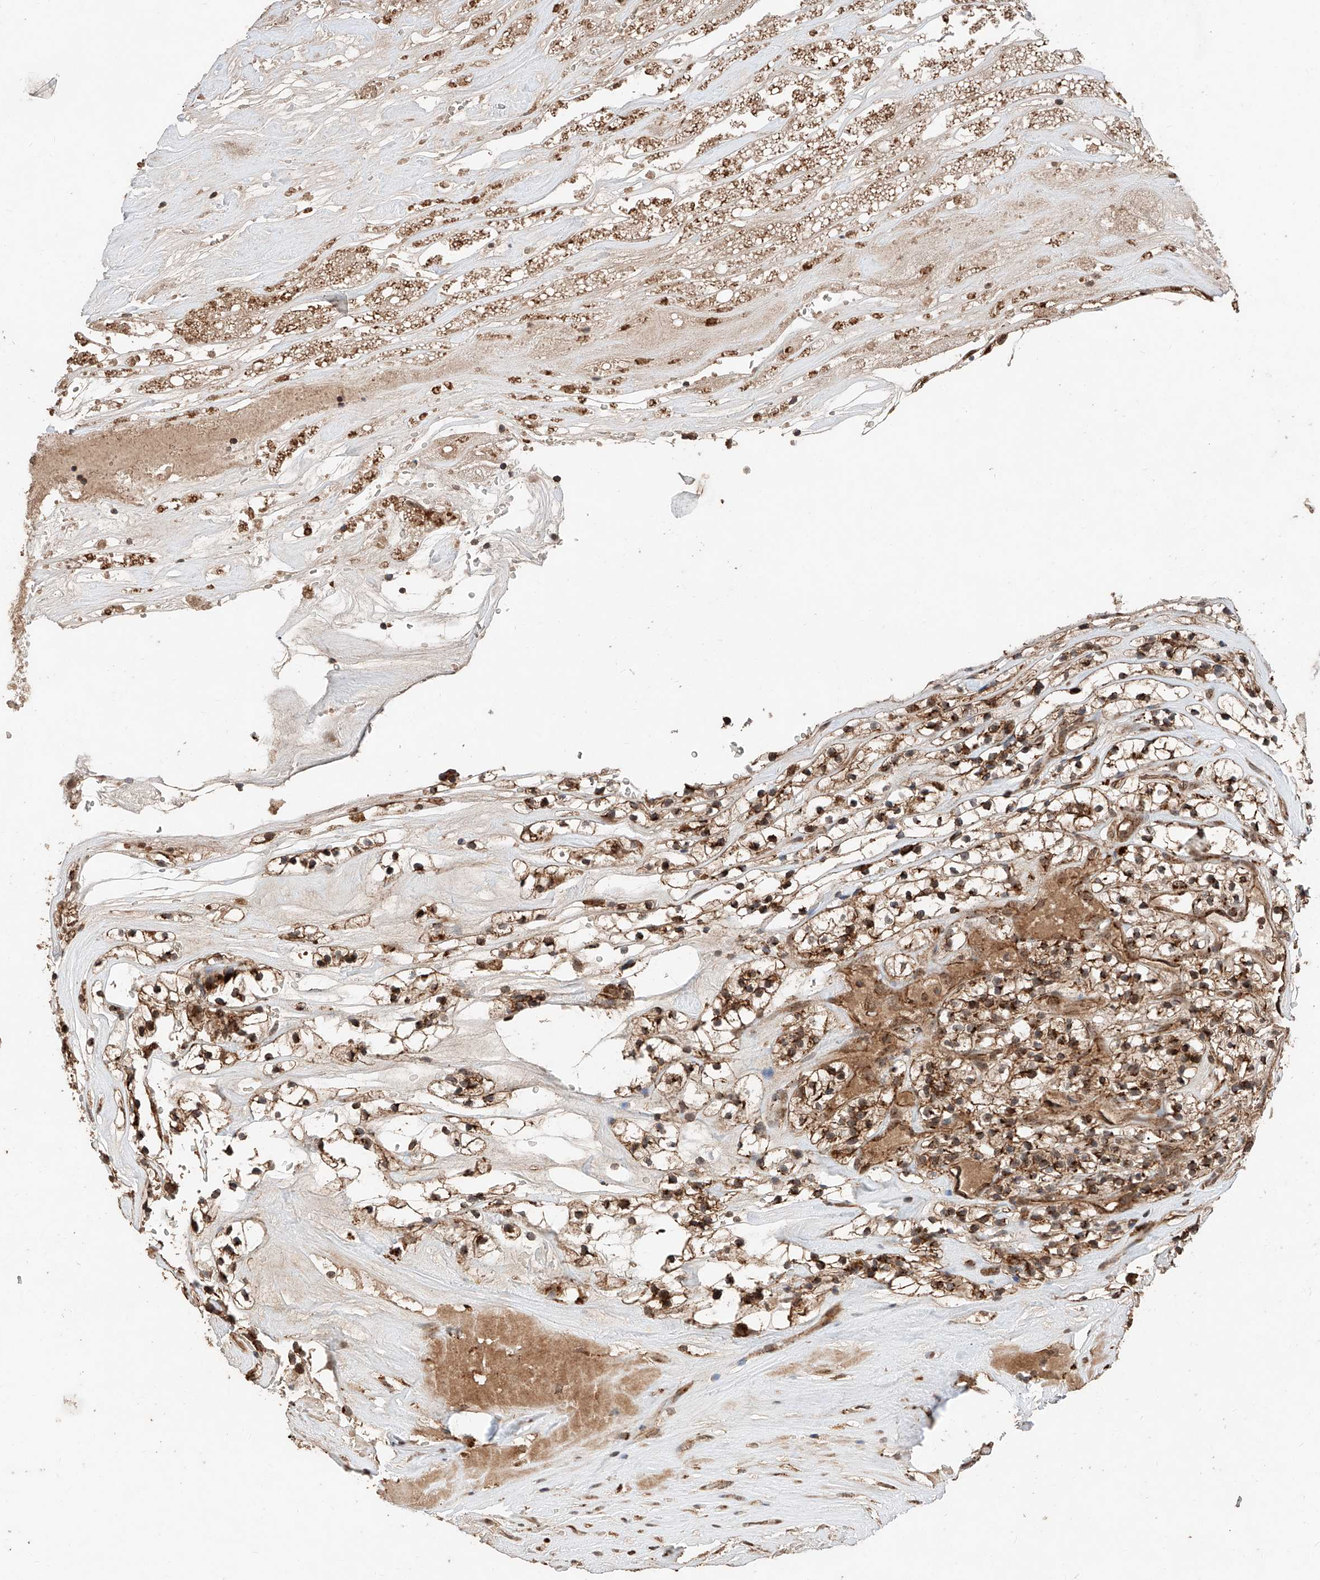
{"staining": {"intensity": "strong", "quantity": ">75%", "location": "cytoplasmic/membranous"}, "tissue": "renal cancer", "cell_type": "Tumor cells", "image_type": "cancer", "snomed": [{"axis": "morphology", "description": "Adenocarcinoma, NOS"}, {"axis": "topography", "description": "Kidney"}], "caption": "A photomicrograph of renal cancer (adenocarcinoma) stained for a protein exhibits strong cytoplasmic/membranous brown staining in tumor cells.", "gene": "ZSCAN29", "patient": {"sex": "female", "age": 57}}